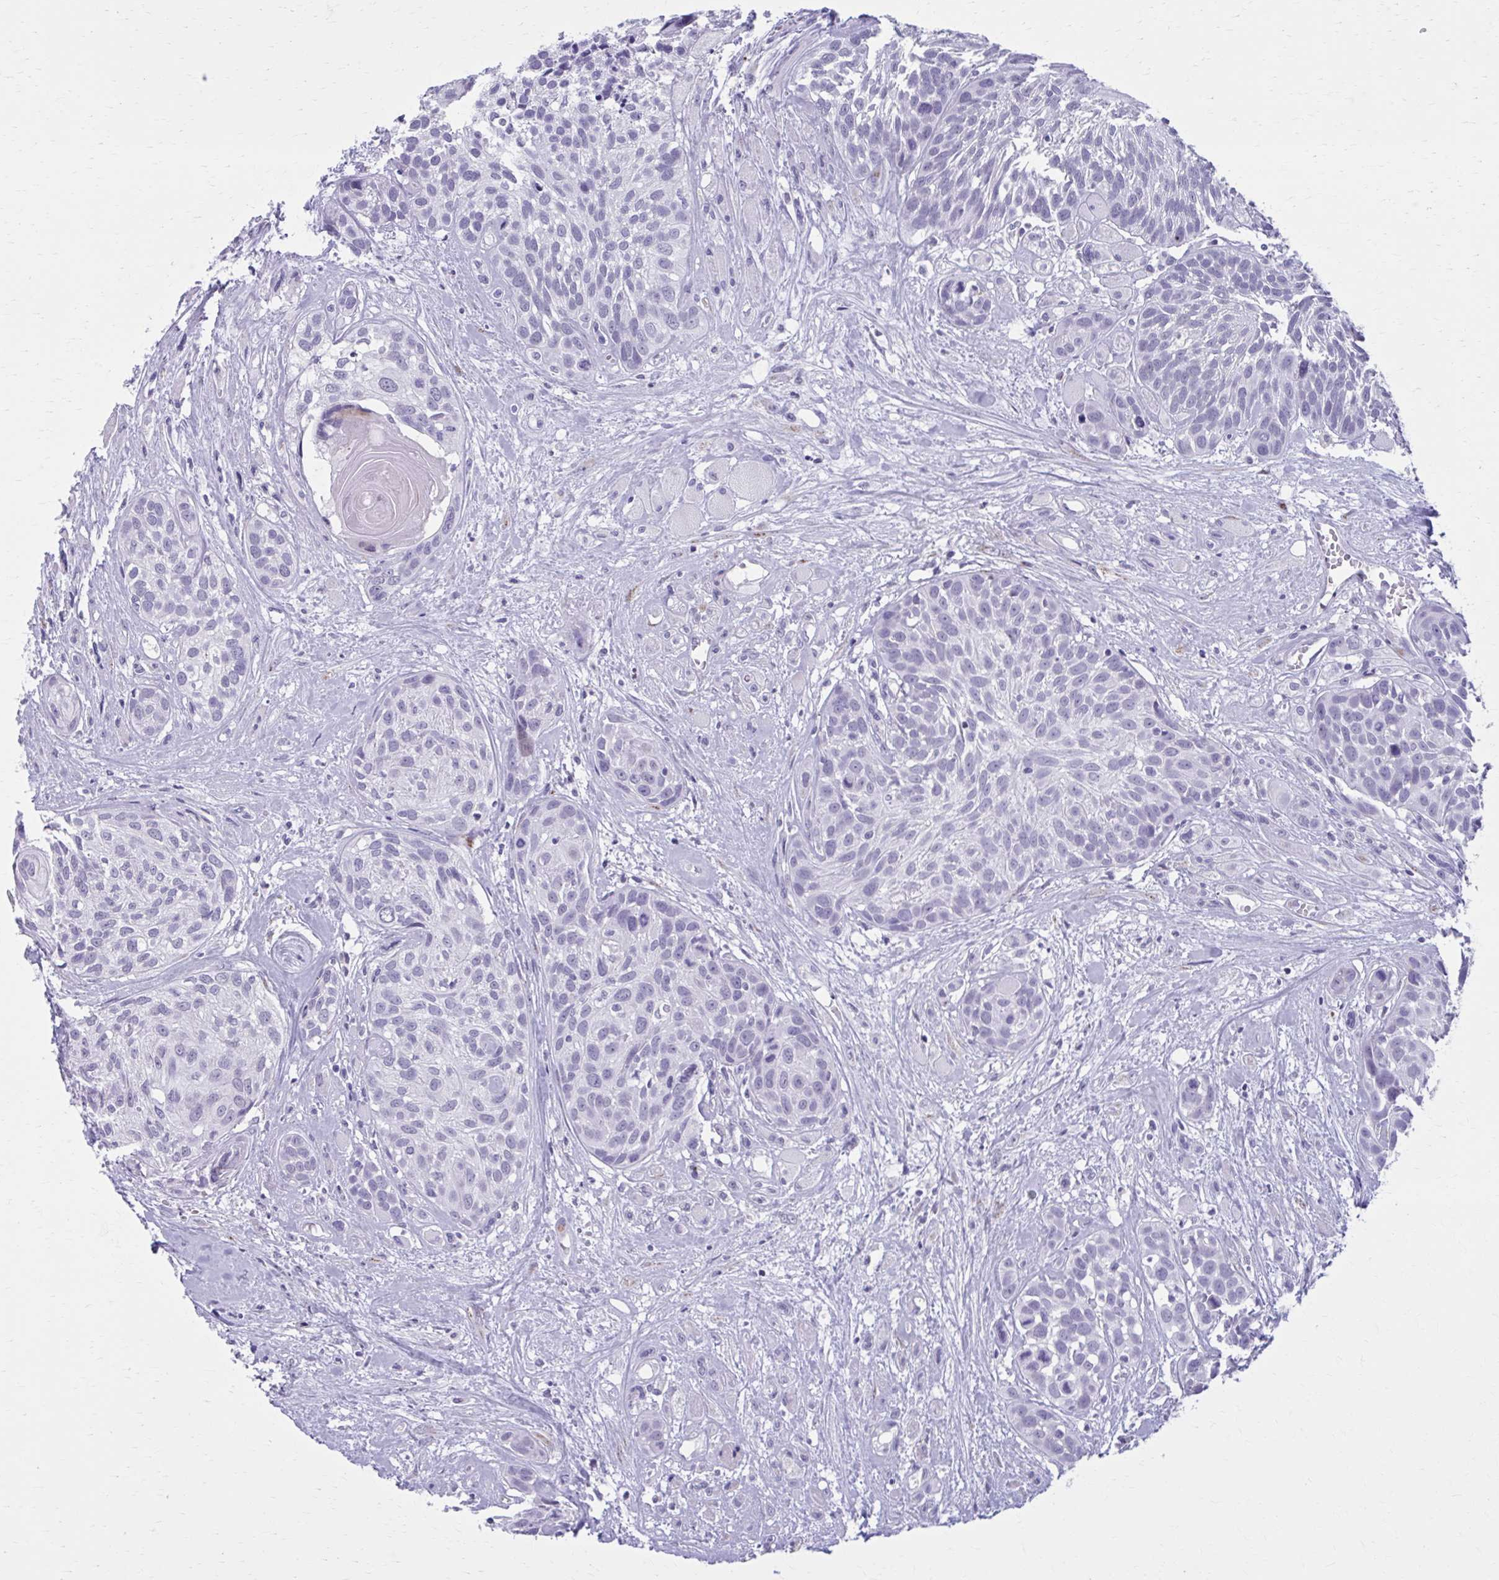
{"staining": {"intensity": "negative", "quantity": "none", "location": "none"}, "tissue": "head and neck cancer", "cell_type": "Tumor cells", "image_type": "cancer", "snomed": [{"axis": "morphology", "description": "Squamous cell carcinoma, NOS"}, {"axis": "topography", "description": "Head-Neck"}], "caption": "The immunohistochemistry (IHC) image has no significant staining in tumor cells of head and neck cancer tissue. (Stains: DAB immunohistochemistry (IHC) with hematoxylin counter stain, Microscopy: brightfield microscopy at high magnification).", "gene": "ZNF682", "patient": {"sex": "female", "age": 50}}